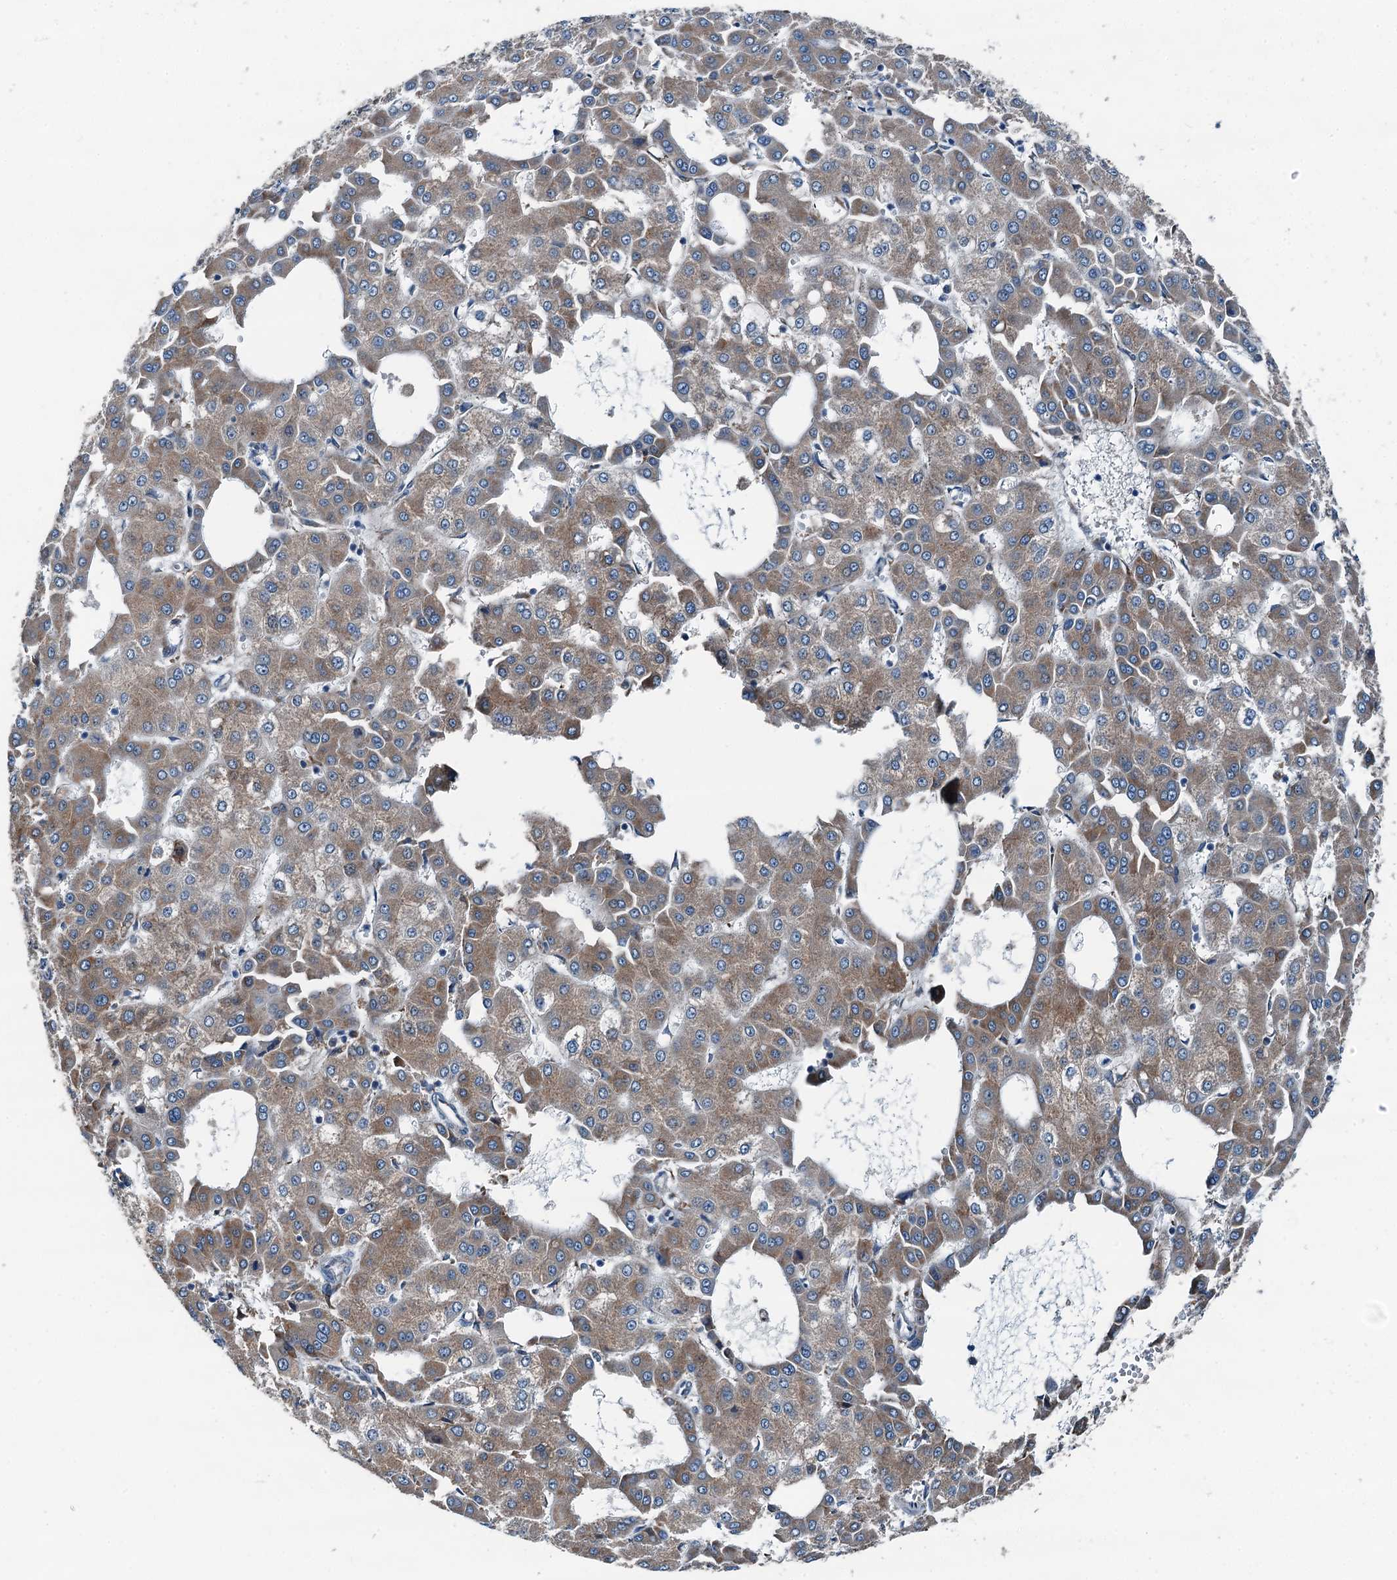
{"staining": {"intensity": "moderate", "quantity": ">75%", "location": "cytoplasmic/membranous"}, "tissue": "liver cancer", "cell_type": "Tumor cells", "image_type": "cancer", "snomed": [{"axis": "morphology", "description": "Carcinoma, Hepatocellular, NOS"}, {"axis": "topography", "description": "Liver"}], "caption": "This histopathology image displays IHC staining of human liver hepatocellular carcinoma, with medium moderate cytoplasmic/membranous staining in about >75% of tumor cells.", "gene": "TAMALIN", "patient": {"sex": "male", "age": 47}}